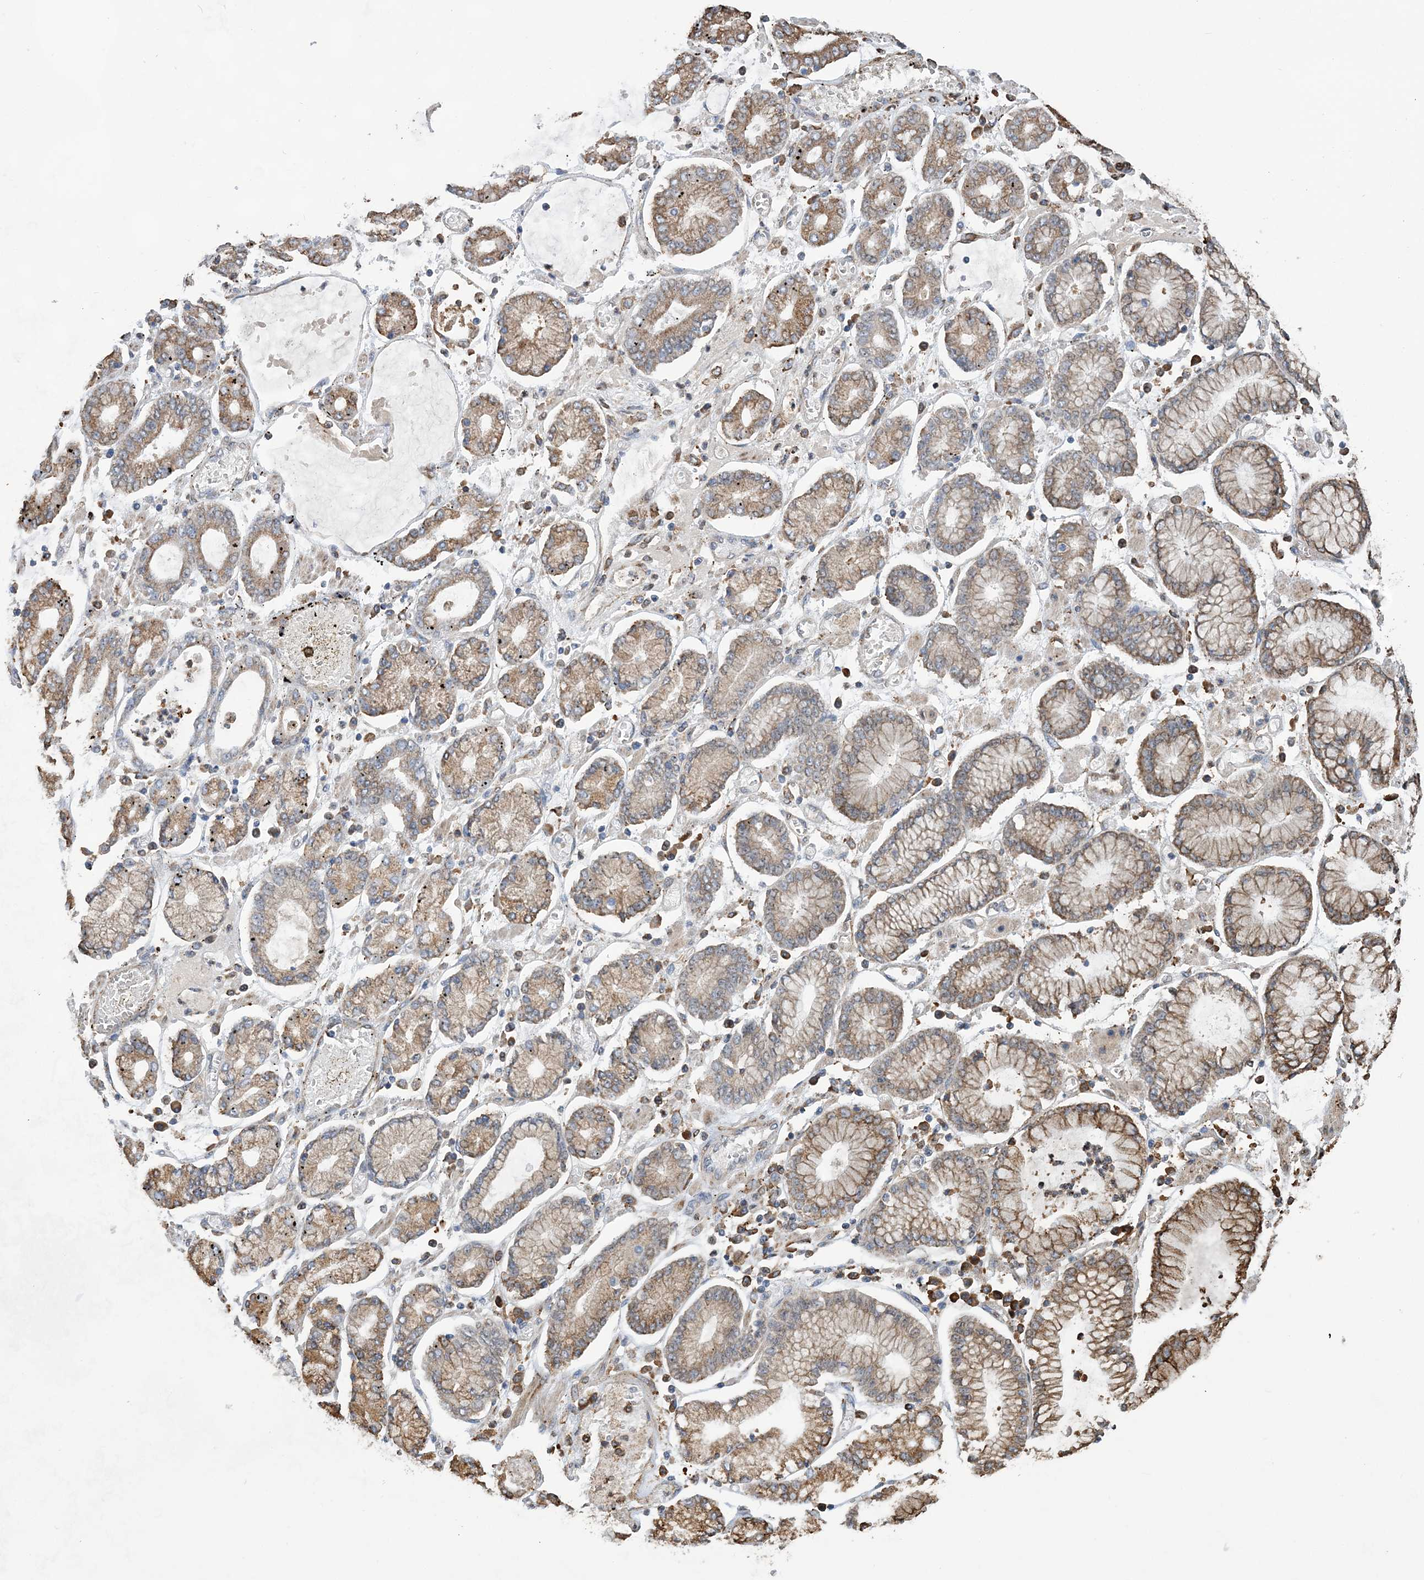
{"staining": {"intensity": "moderate", "quantity": ">75%", "location": "cytoplasmic/membranous"}, "tissue": "stomach cancer", "cell_type": "Tumor cells", "image_type": "cancer", "snomed": [{"axis": "morphology", "description": "Adenocarcinoma, NOS"}, {"axis": "topography", "description": "Stomach"}], "caption": "DAB immunohistochemical staining of stomach cancer exhibits moderate cytoplasmic/membranous protein staining in approximately >75% of tumor cells. The protein is stained brown, and the nuclei are stained in blue (DAB IHC with brightfield microscopy, high magnification).", "gene": "WDR12", "patient": {"sex": "male", "age": 76}}